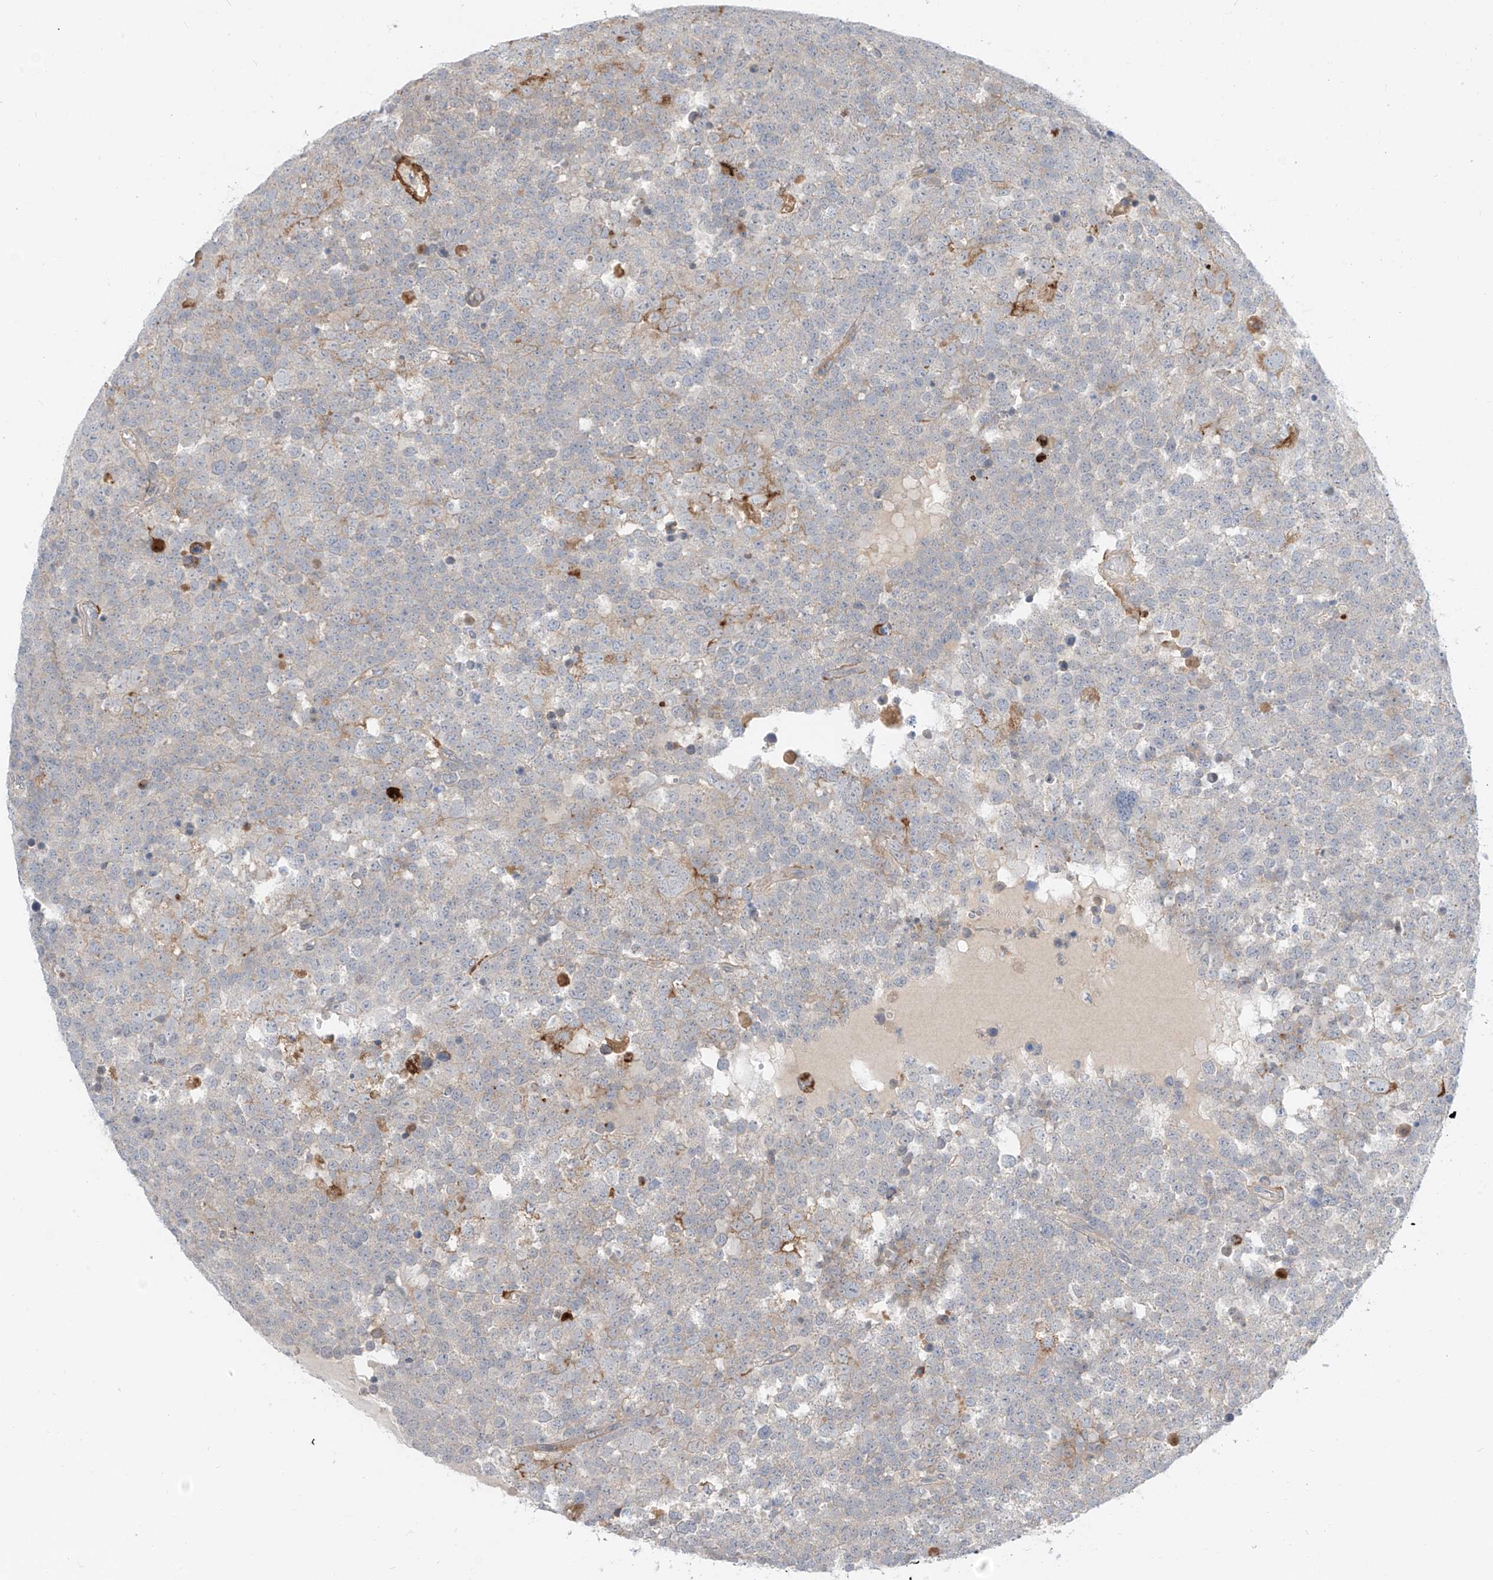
{"staining": {"intensity": "weak", "quantity": "<25%", "location": "cytoplasmic/membranous"}, "tissue": "testis cancer", "cell_type": "Tumor cells", "image_type": "cancer", "snomed": [{"axis": "morphology", "description": "Seminoma, NOS"}, {"axis": "topography", "description": "Testis"}], "caption": "This is an immunohistochemistry histopathology image of testis cancer. There is no staining in tumor cells.", "gene": "ABLIM2", "patient": {"sex": "male", "age": 71}}